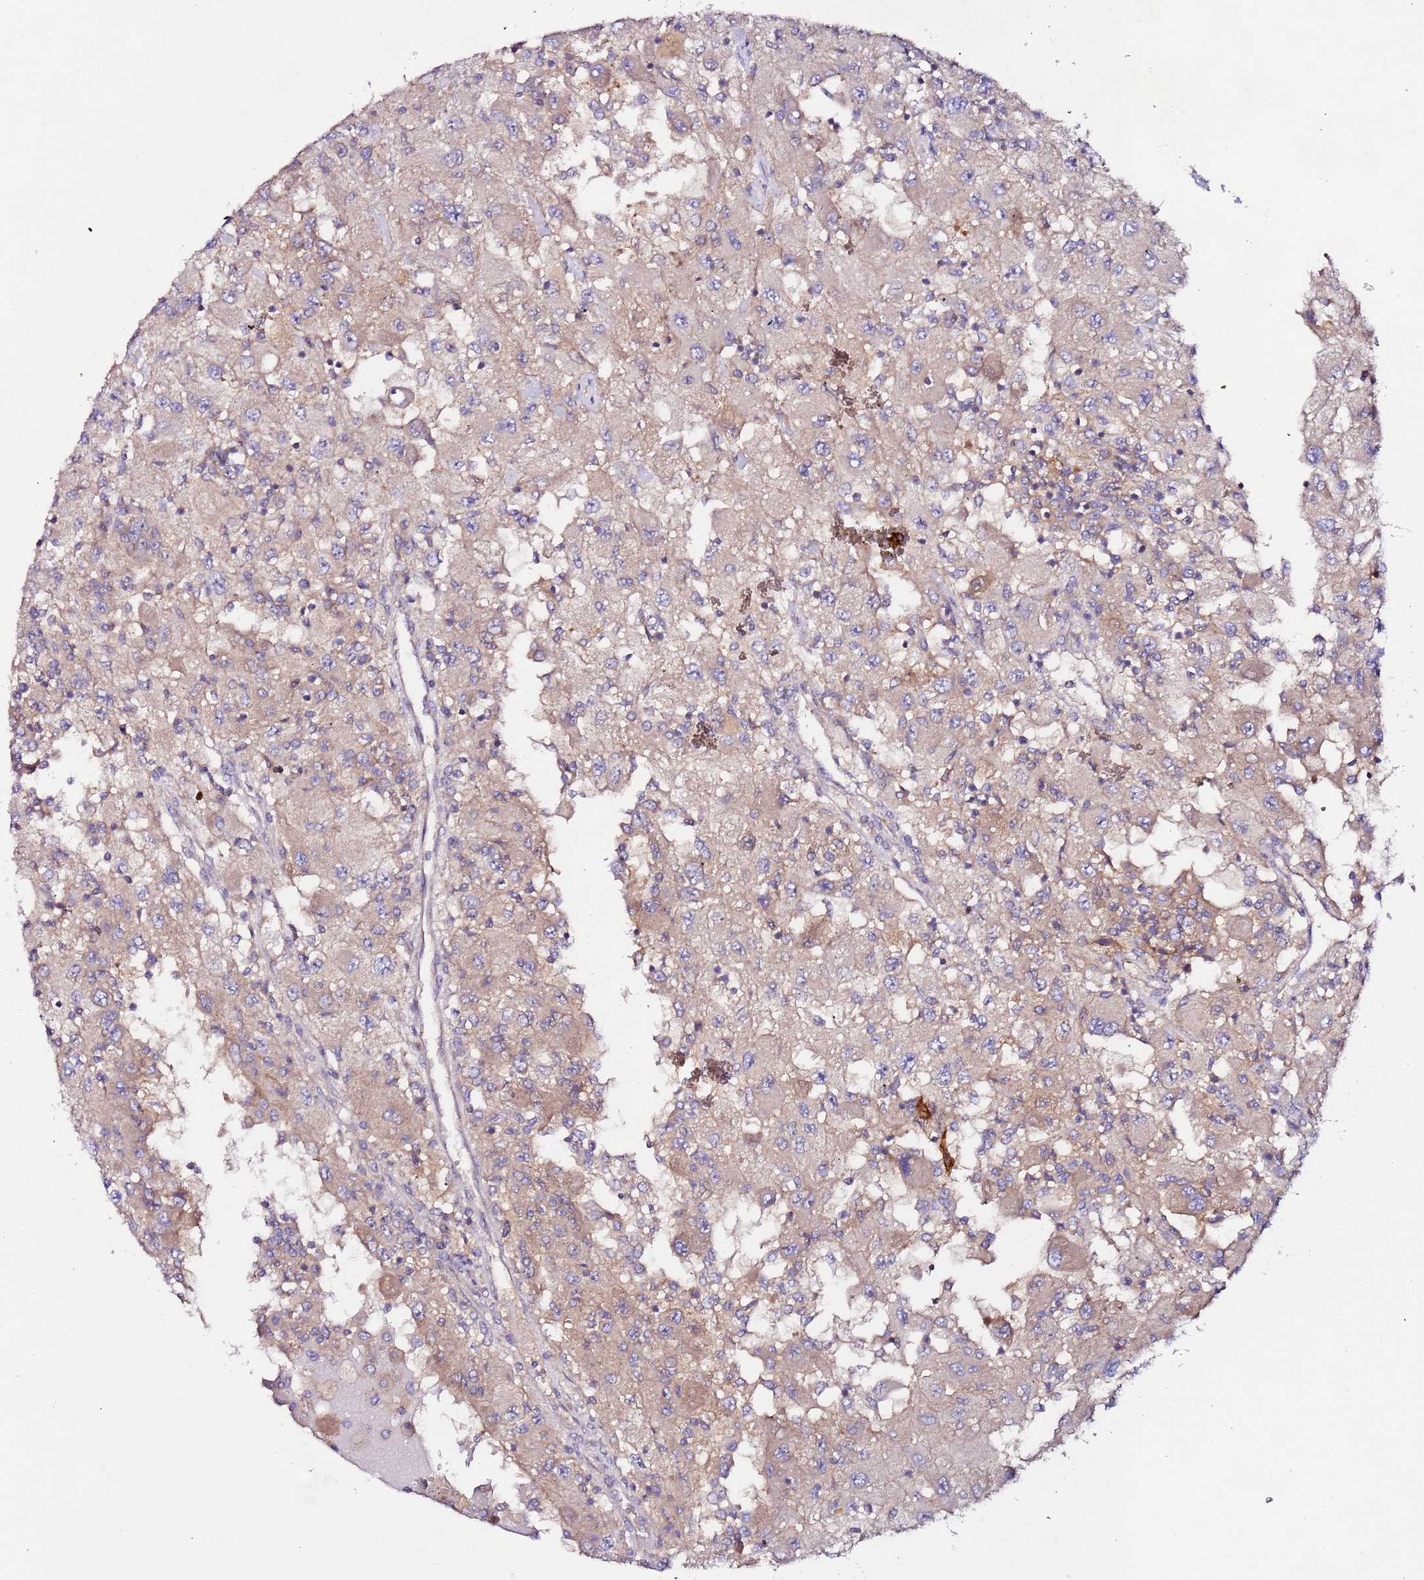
{"staining": {"intensity": "weak", "quantity": ">75%", "location": "cytoplasmic/membranous"}, "tissue": "renal cancer", "cell_type": "Tumor cells", "image_type": "cancer", "snomed": [{"axis": "morphology", "description": "Adenocarcinoma, NOS"}, {"axis": "topography", "description": "Kidney"}], "caption": "Protein analysis of adenocarcinoma (renal) tissue displays weak cytoplasmic/membranous staining in approximately >75% of tumor cells. Nuclei are stained in blue.", "gene": "FLVCR1", "patient": {"sex": "female", "age": 67}}